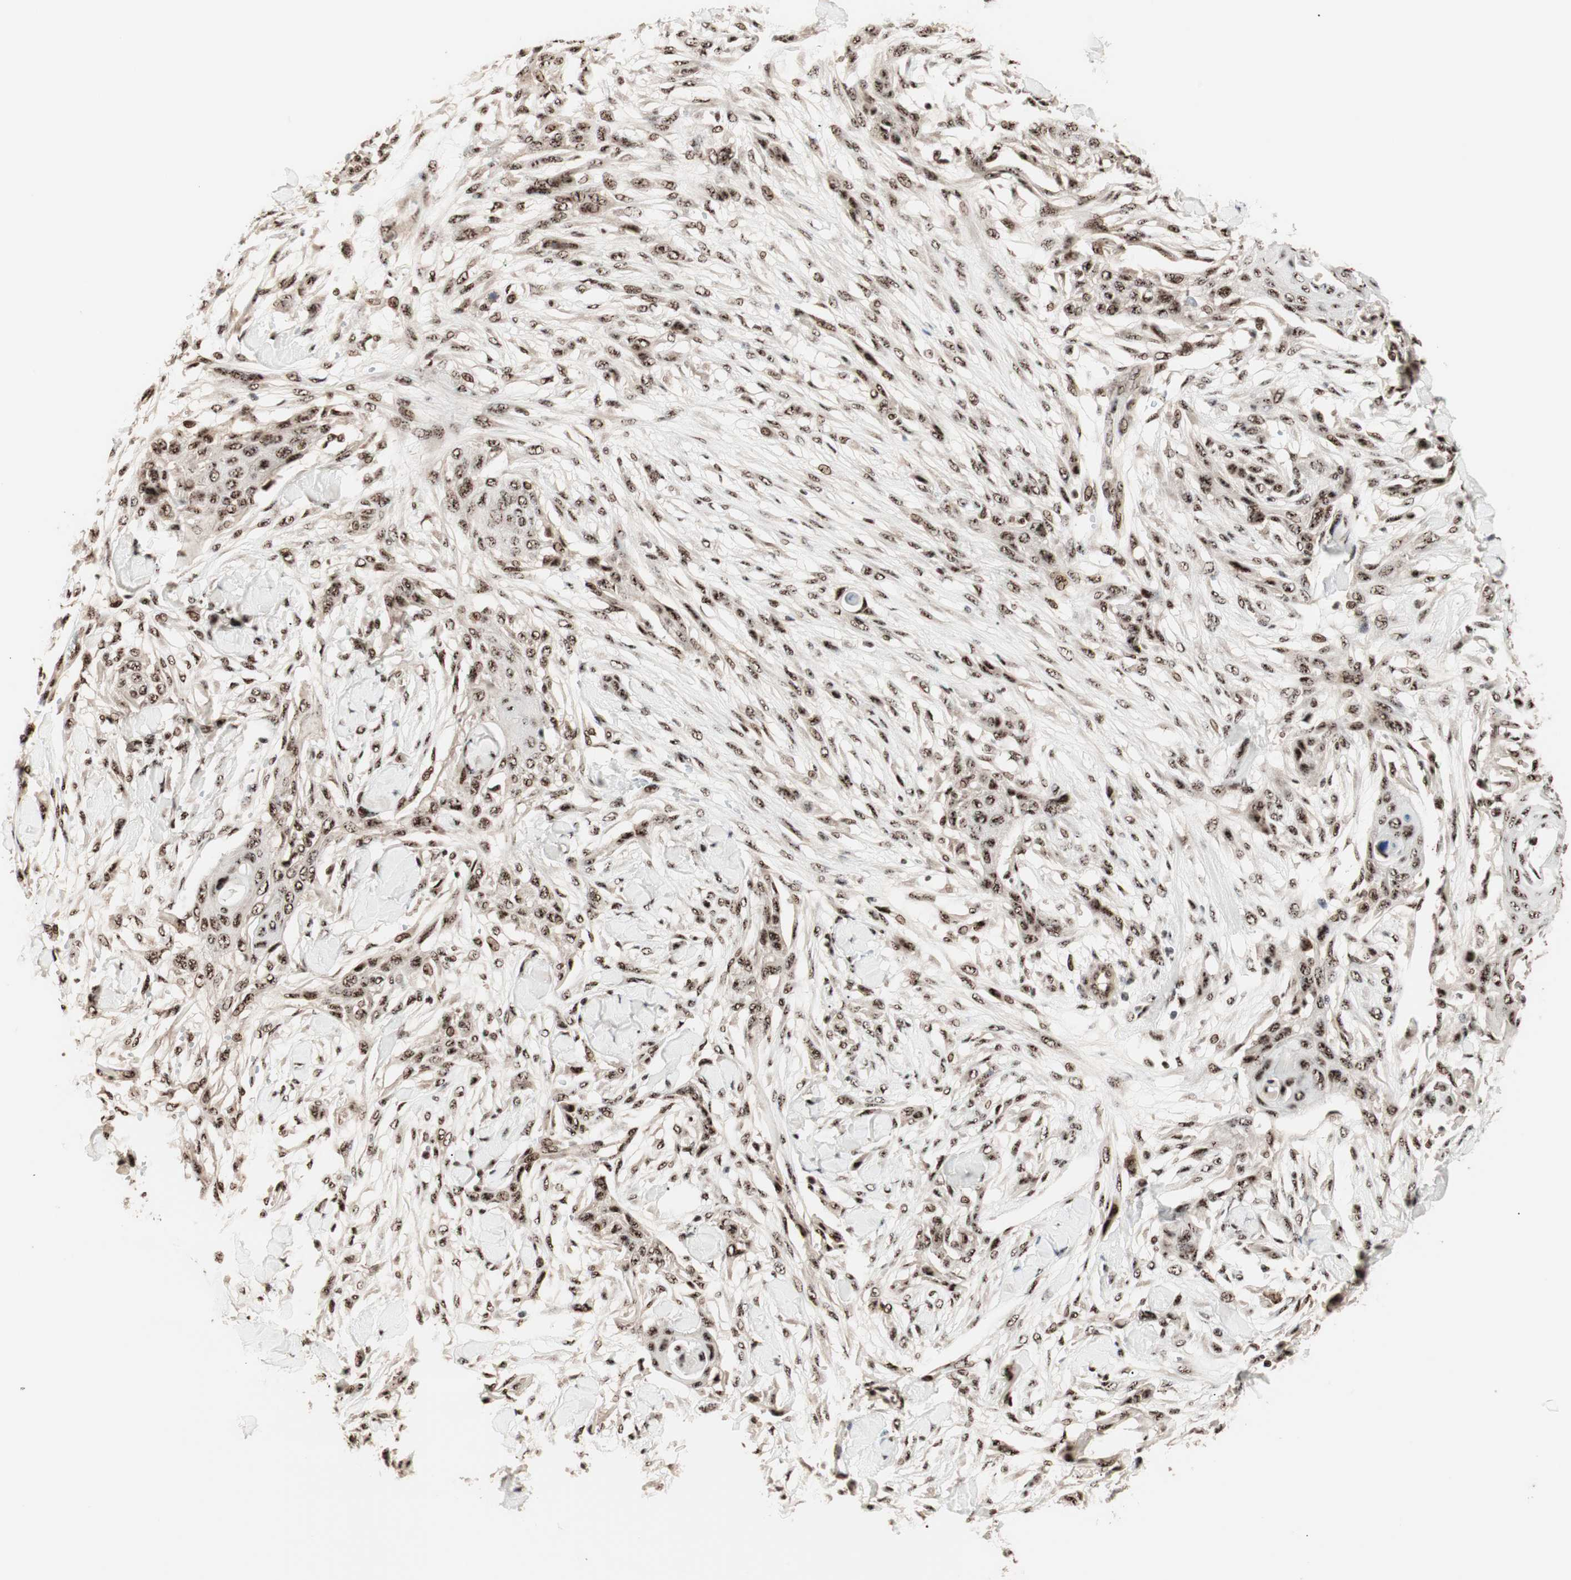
{"staining": {"intensity": "strong", "quantity": ">75%", "location": "nuclear"}, "tissue": "skin cancer", "cell_type": "Tumor cells", "image_type": "cancer", "snomed": [{"axis": "morphology", "description": "Squamous cell carcinoma, NOS"}, {"axis": "topography", "description": "Skin"}], "caption": "Immunohistochemical staining of skin cancer (squamous cell carcinoma) demonstrates high levels of strong nuclear protein staining in approximately >75% of tumor cells.", "gene": "NR5A2", "patient": {"sex": "female", "age": 59}}